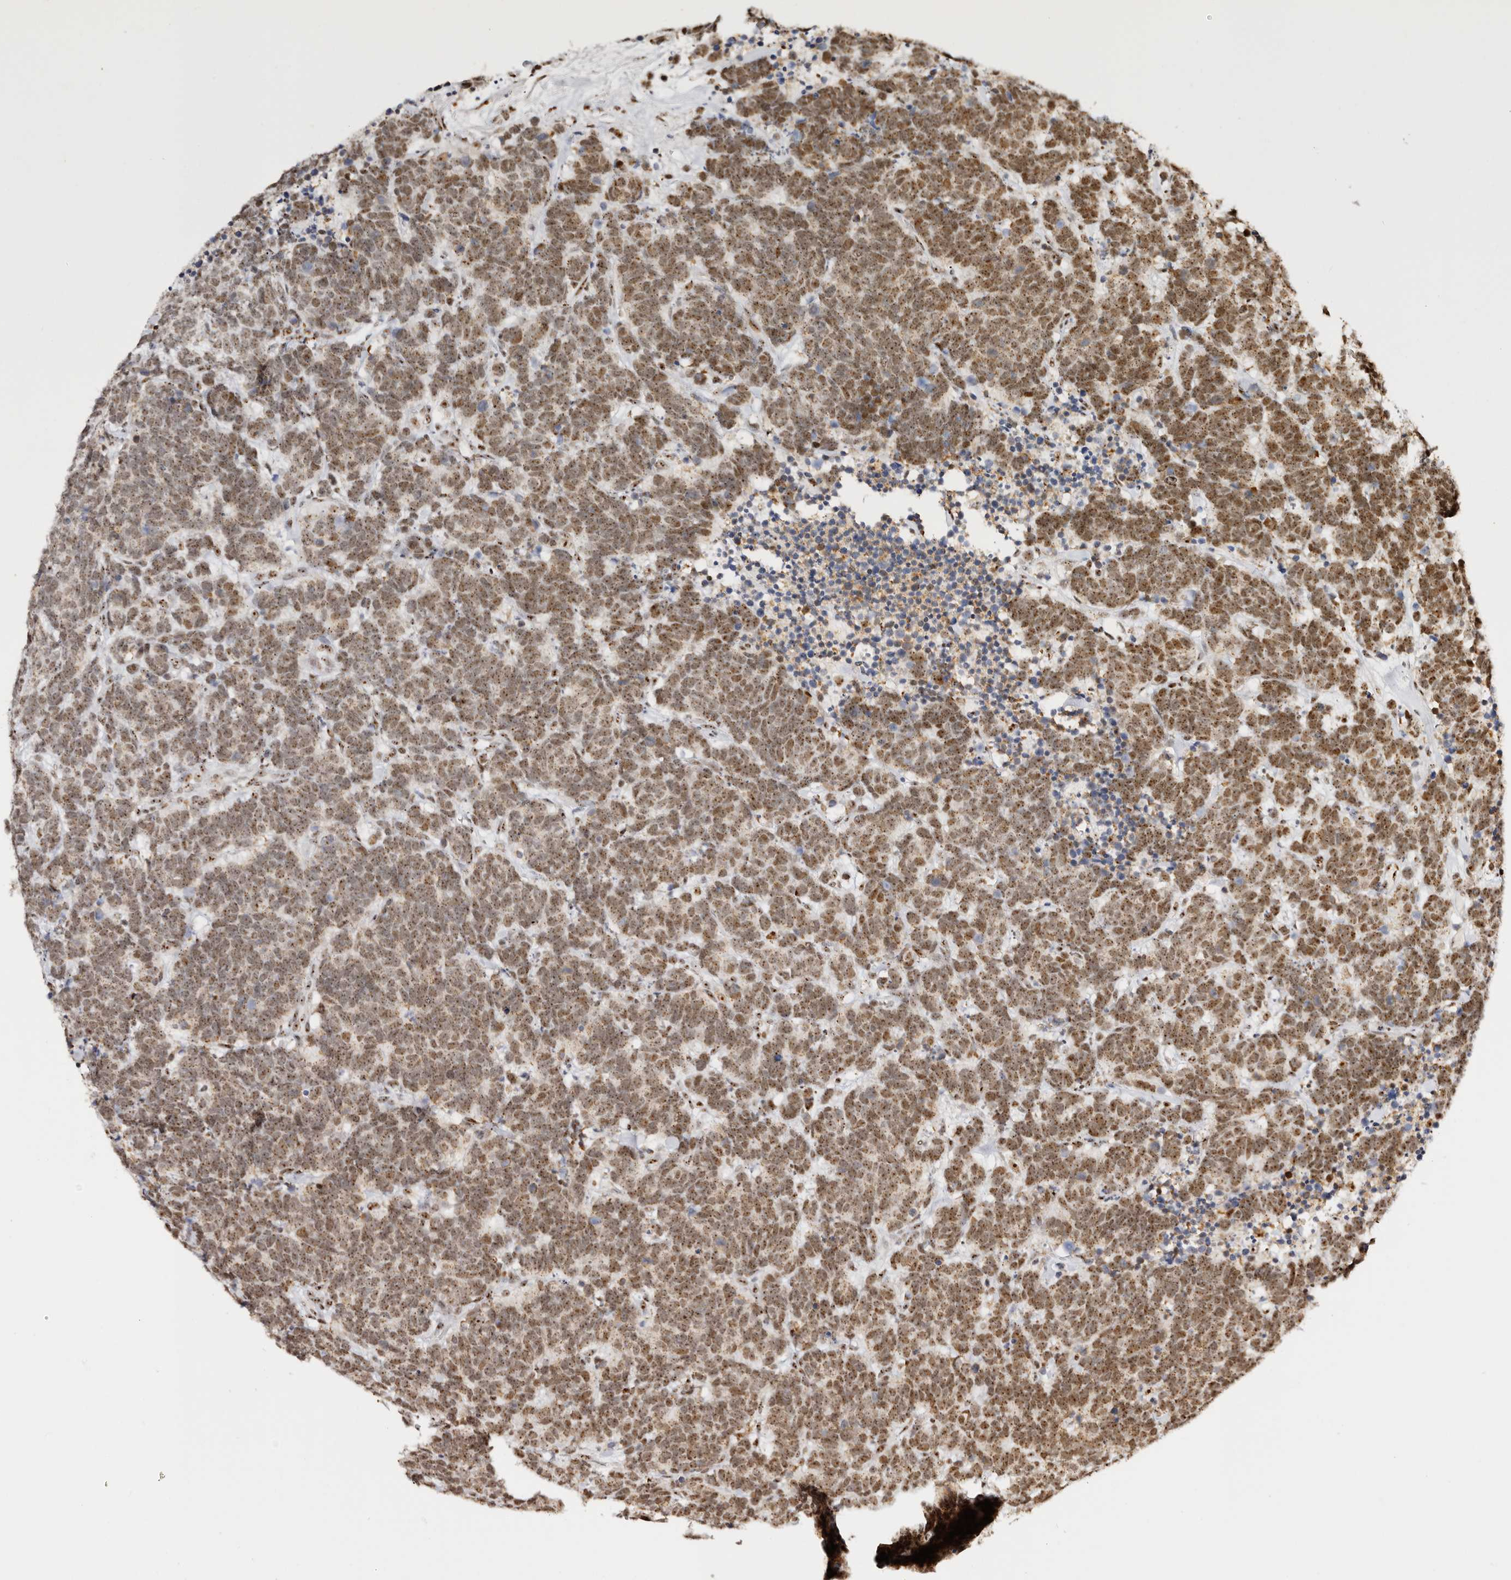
{"staining": {"intensity": "moderate", "quantity": ">75%", "location": "cytoplasmic/membranous,nuclear"}, "tissue": "carcinoid", "cell_type": "Tumor cells", "image_type": "cancer", "snomed": [{"axis": "morphology", "description": "Carcinoma, NOS"}, {"axis": "morphology", "description": "Carcinoid, malignant, NOS"}, {"axis": "topography", "description": "Urinary bladder"}], "caption": "Protein positivity by IHC reveals moderate cytoplasmic/membranous and nuclear staining in about >75% of tumor cells in carcinoid. (DAB (3,3'-diaminobenzidine) = brown stain, brightfield microscopy at high magnification).", "gene": "IQGAP3", "patient": {"sex": "male", "age": 57}}